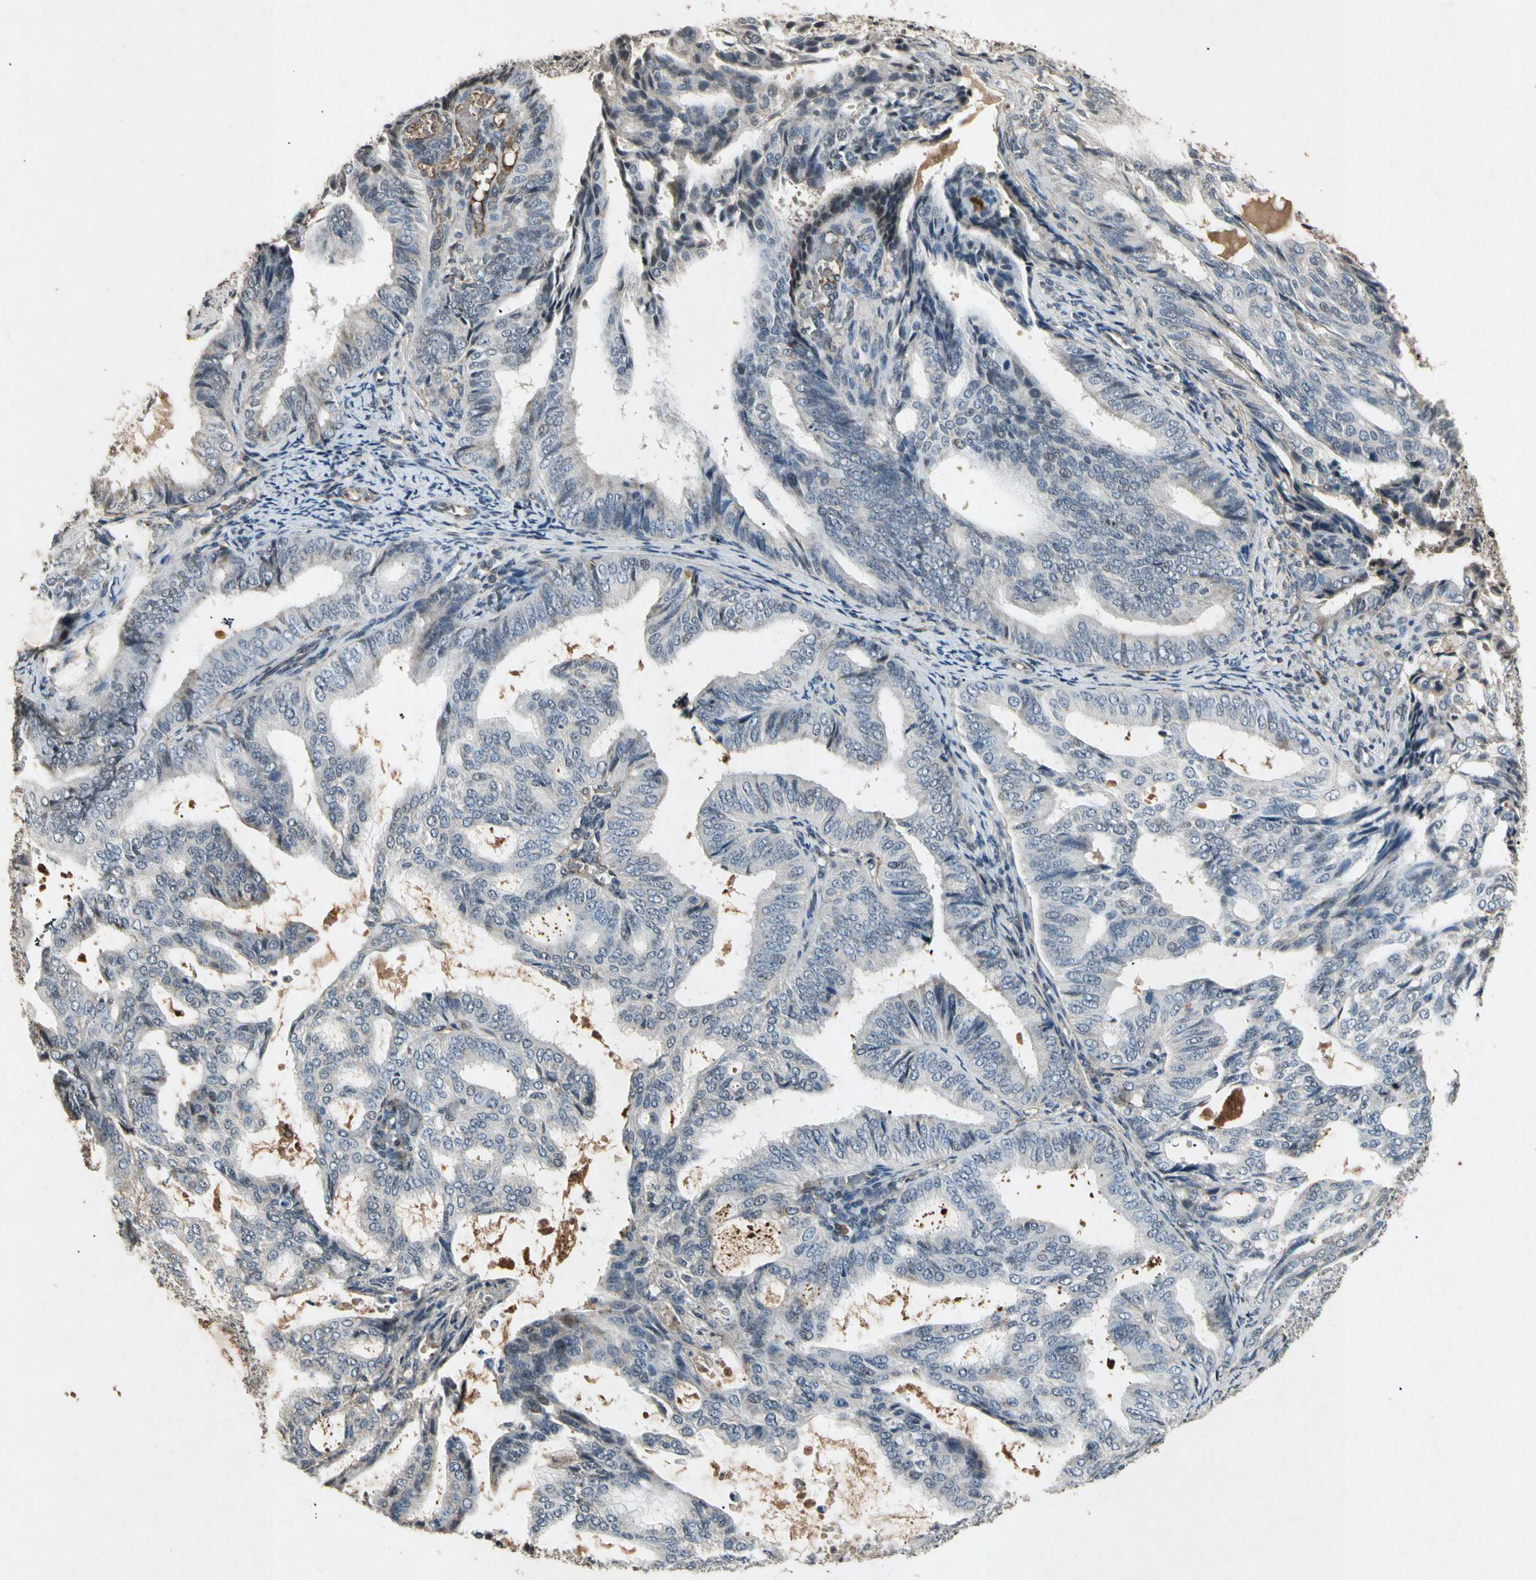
{"staining": {"intensity": "negative", "quantity": "none", "location": "none"}, "tissue": "endometrial cancer", "cell_type": "Tumor cells", "image_type": "cancer", "snomed": [{"axis": "morphology", "description": "Adenocarcinoma, NOS"}, {"axis": "topography", "description": "Endometrium"}], "caption": "DAB immunohistochemical staining of endometrial adenocarcinoma shows no significant staining in tumor cells. (DAB immunohistochemistry (IHC), high magnification).", "gene": "CP", "patient": {"sex": "female", "age": 58}}